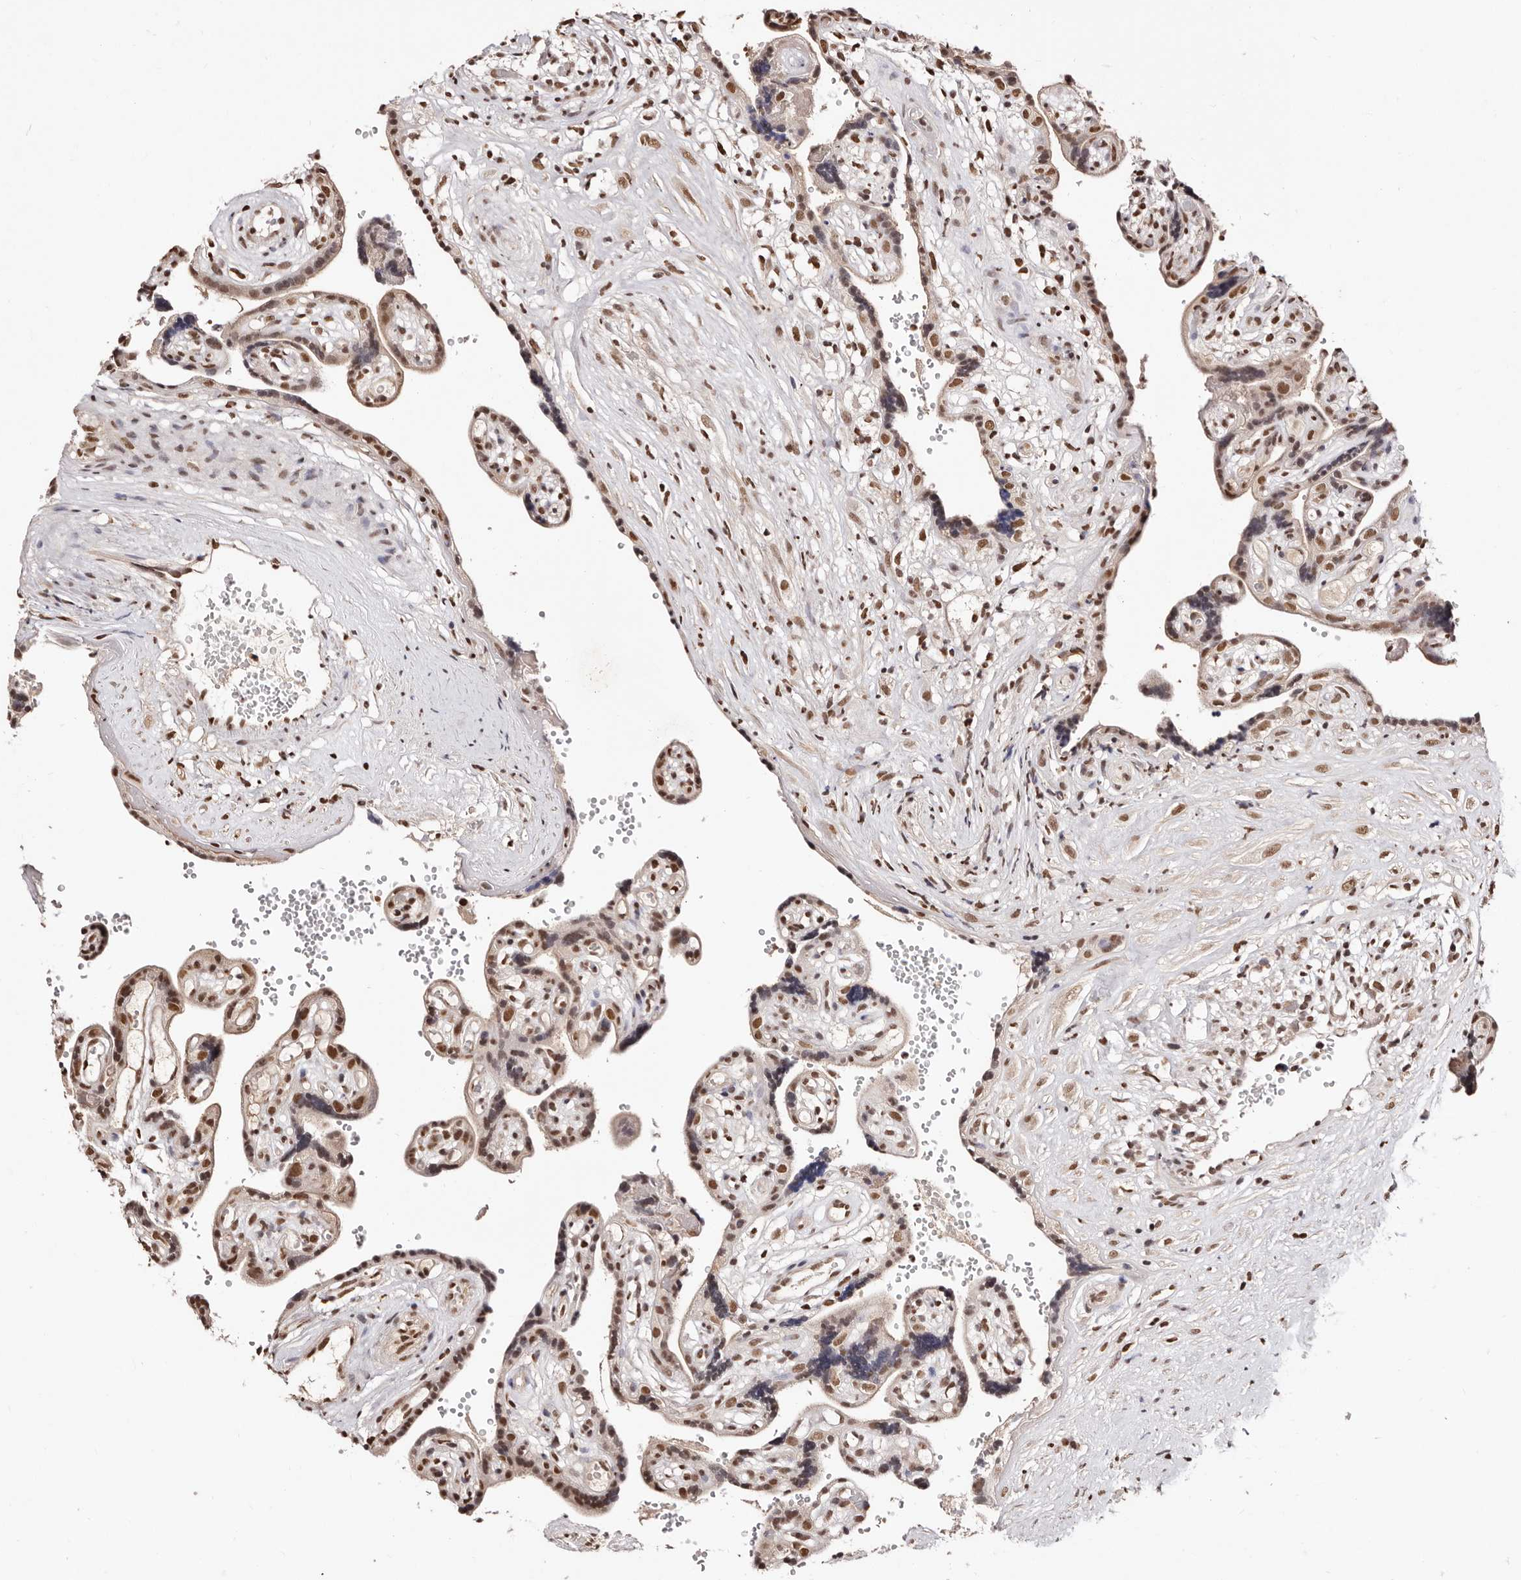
{"staining": {"intensity": "moderate", "quantity": ">75%", "location": "cytoplasmic/membranous,nuclear"}, "tissue": "placenta", "cell_type": "Decidual cells", "image_type": "normal", "snomed": [{"axis": "morphology", "description": "Normal tissue, NOS"}, {"axis": "topography", "description": "Placenta"}], "caption": "Immunohistochemical staining of unremarkable human placenta reveals moderate cytoplasmic/membranous,nuclear protein staining in approximately >75% of decidual cells. Ihc stains the protein of interest in brown and the nuclei are stained blue.", "gene": "BICRAL", "patient": {"sex": "female", "age": 30}}